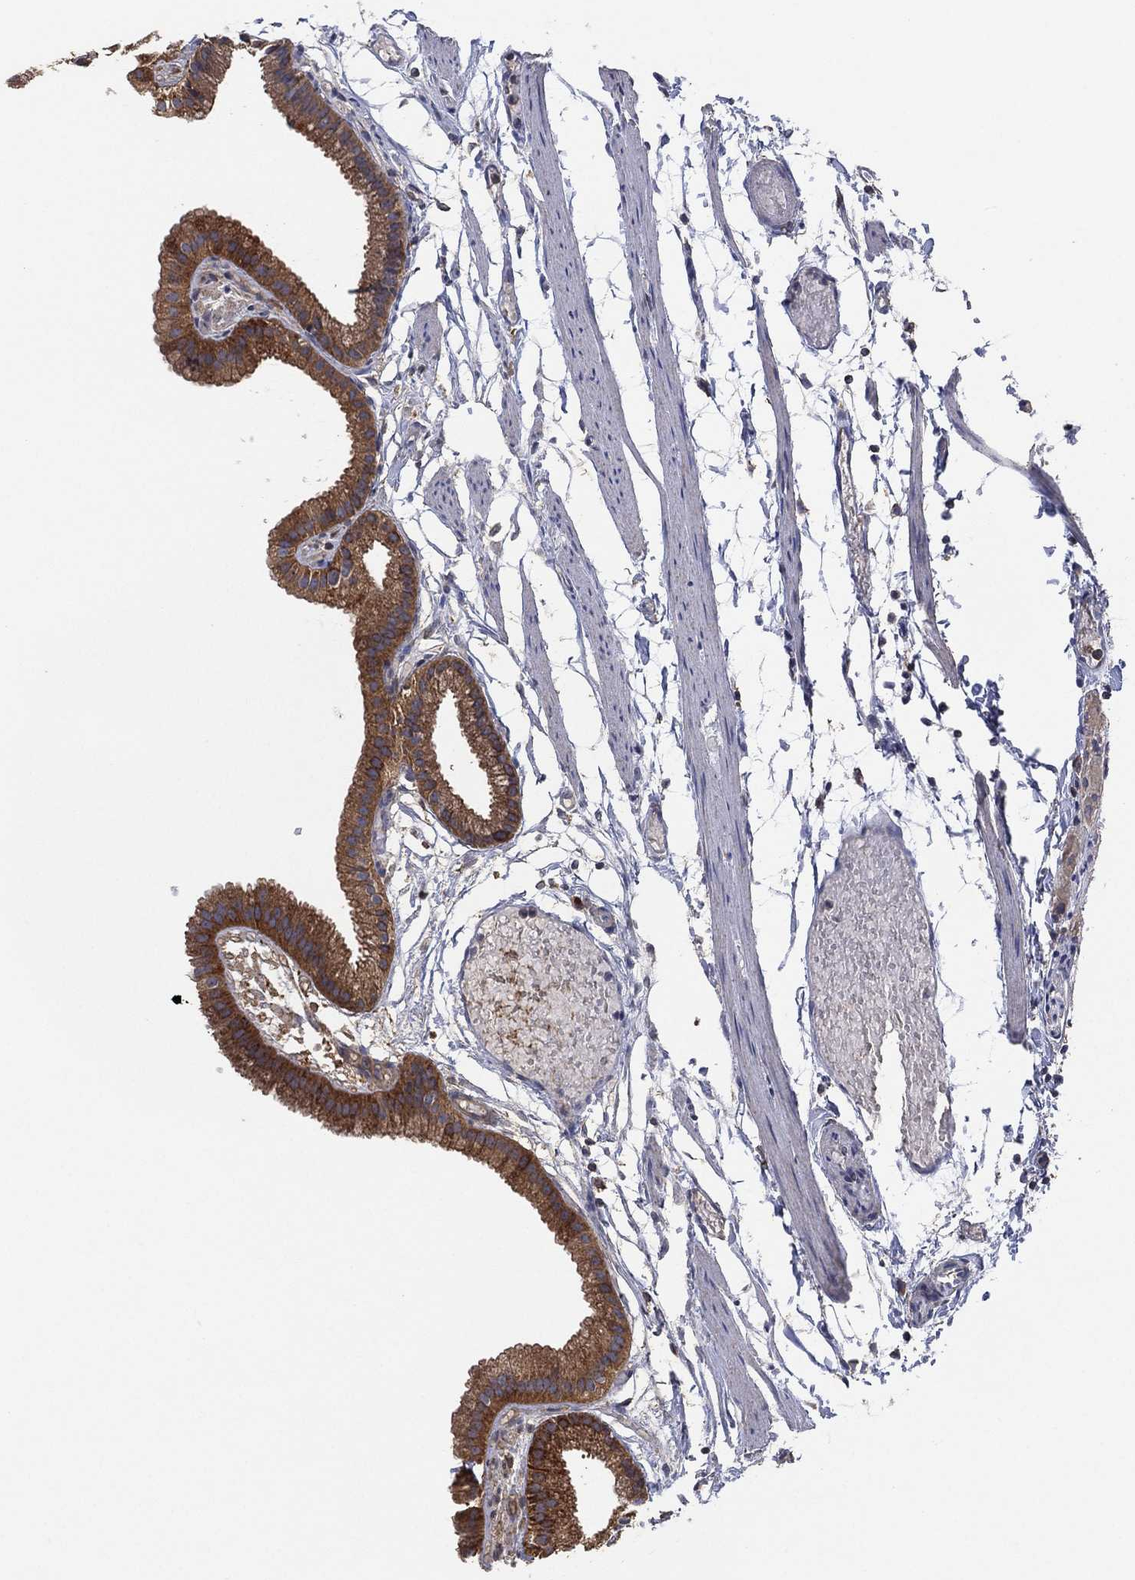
{"staining": {"intensity": "strong", "quantity": "25%-75%", "location": "cytoplasmic/membranous"}, "tissue": "gallbladder", "cell_type": "Glandular cells", "image_type": "normal", "snomed": [{"axis": "morphology", "description": "Normal tissue, NOS"}, {"axis": "topography", "description": "Gallbladder"}], "caption": "Benign gallbladder was stained to show a protein in brown. There is high levels of strong cytoplasmic/membranous positivity in about 25%-75% of glandular cells. (DAB (3,3'-diaminobenzidine) IHC with brightfield microscopy, high magnification).", "gene": "LIMD1", "patient": {"sex": "female", "age": 45}}